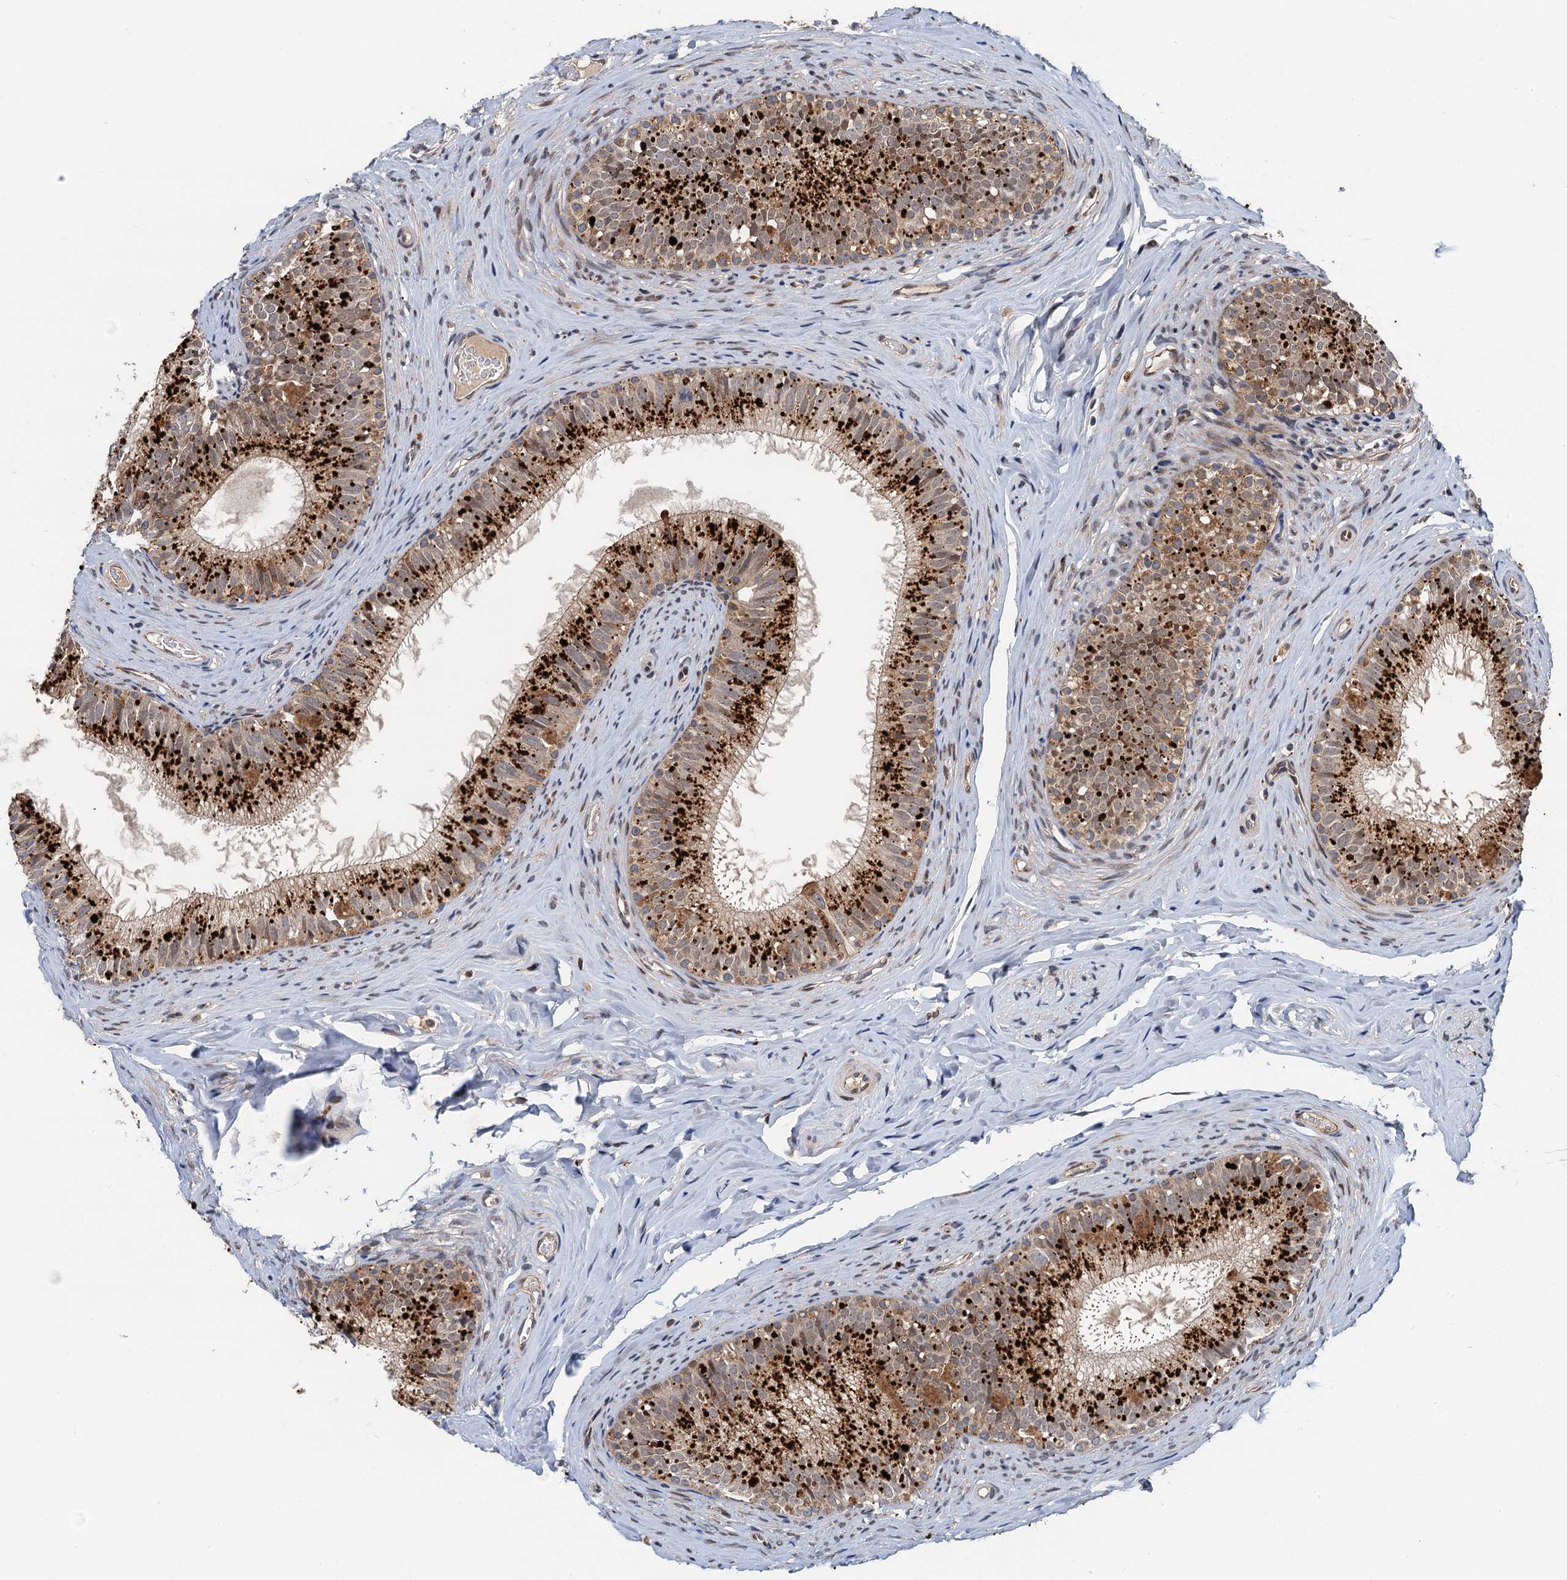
{"staining": {"intensity": "strong", "quantity": "25%-75%", "location": "cytoplasmic/membranous"}, "tissue": "epididymis", "cell_type": "Glandular cells", "image_type": "normal", "snomed": [{"axis": "morphology", "description": "Normal tissue, NOS"}, {"axis": "topography", "description": "Epididymis"}], "caption": "A micrograph of human epididymis stained for a protein exhibits strong cytoplasmic/membranous brown staining in glandular cells. The protein of interest is stained brown, and the nuclei are stained in blue (DAB (3,3'-diaminobenzidine) IHC with brightfield microscopy, high magnification).", "gene": "NLRP10", "patient": {"sex": "male", "age": 34}}